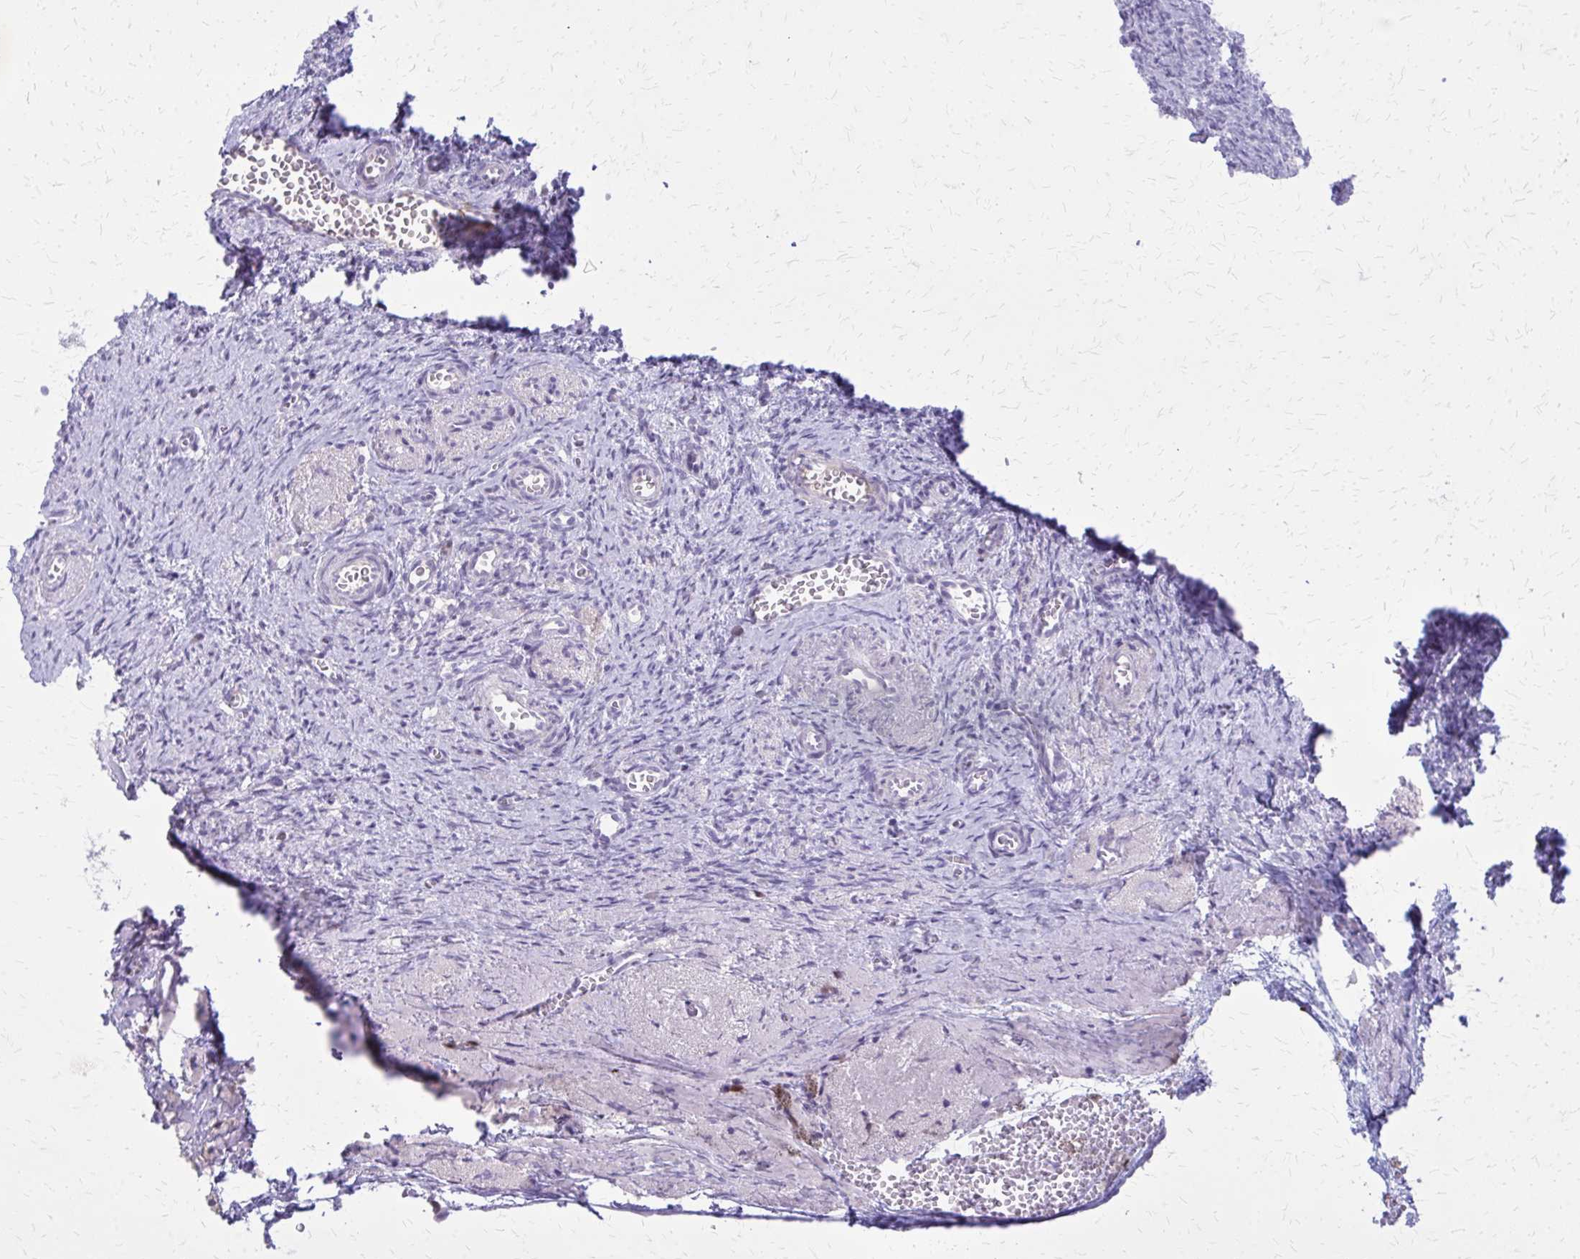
{"staining": {"intensity": "negative", "quantity": "none", "location": "none"}, "tissue": "ovary", "cell_type": "Follicle cells", "image_type": "normal", "snomed": [{"axis": "morphology", "description": "Normal tissue, NOS"}, {"axis": "topography", "description": "Ovary"}], "caption": "Human ovary stained for a protein using immunohistochemistry (IHC) shows no positivity in follicle cells.", "gene": "GLRX", "patient": {"sex": "female", "age": 41}}